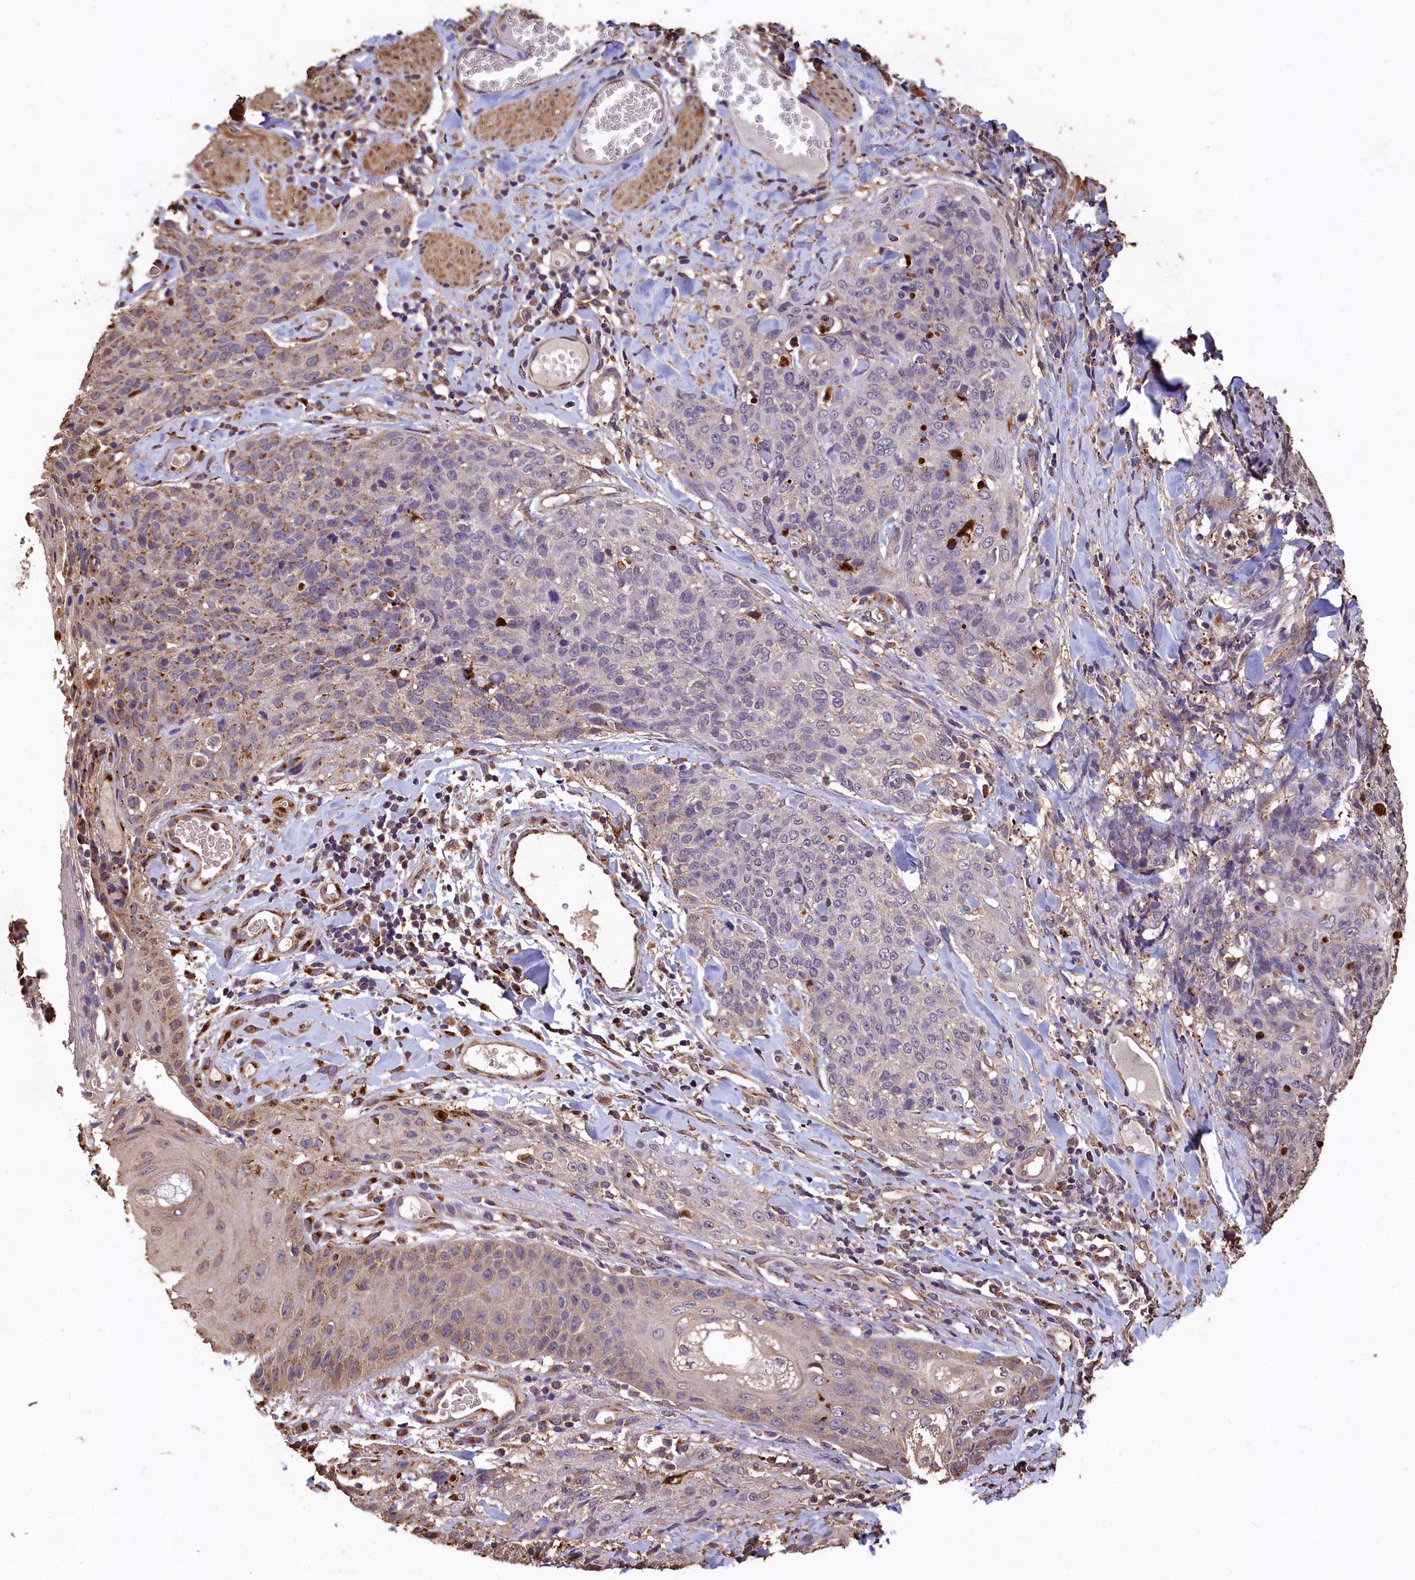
{"staining": {"intensity": "weak", "quantity": "<25%", "location": "cytoplasmic/membranous"}, "tissue": "skin cancer", "cell_type": "Tumor cells", "image_type": "cancer", "snomed": [{"axis": "morphology", "description": "Squamous cell carcinoma, NOS"}, {"axis": "topography", "description": "Skin"}, {"axis": "topography", "description": "Vulva"}], "caption": "The micrograph exhibits no staining of tumor cells in skin cancer. (Immunohistochemistry, brightfield microscopy, high magnification).", "gene": "LSM4", "patient": {"sex": "female", "age": 85}}